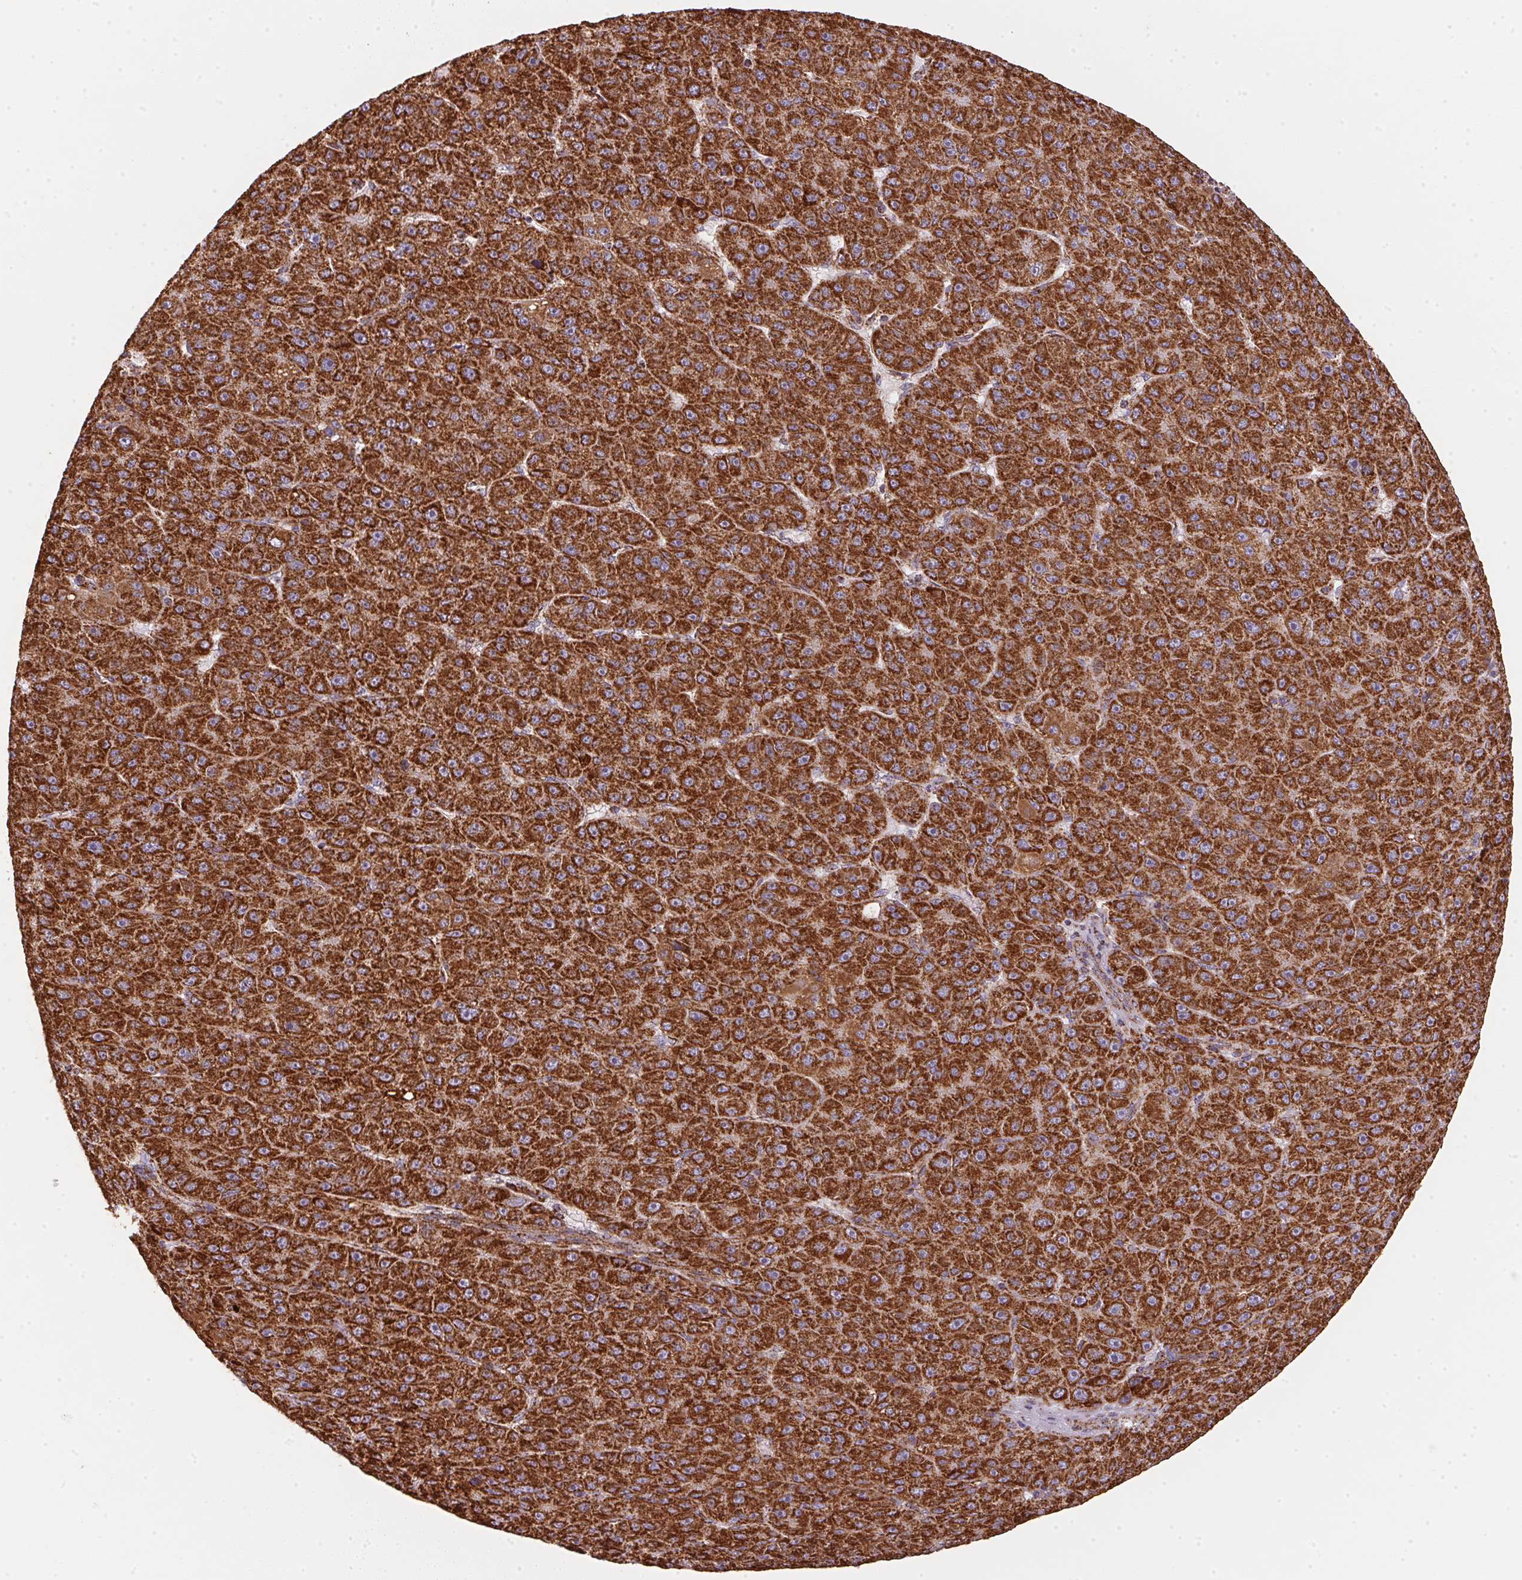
{"staining": {"intensity": "strong", "quantity": ">75%", "location": "cytoplasmic/membranous"}, "tissue": "liver cancer", "cell_type": "Tumor cells", "image_type": "cancer", "snomed": [{"axis": "morphology", "description": "Carcinoma, Hepatocellular, NOS"}, {"axis": "topography", "description": "Liver"}], "caption": "Liver hepatocellular carcinoma stained for a protein shows strong cytoplasmic/membranous positivity in tumor cells.", "gene": "NDUFS2", "patient": {"sex": "male", "age": 67}}